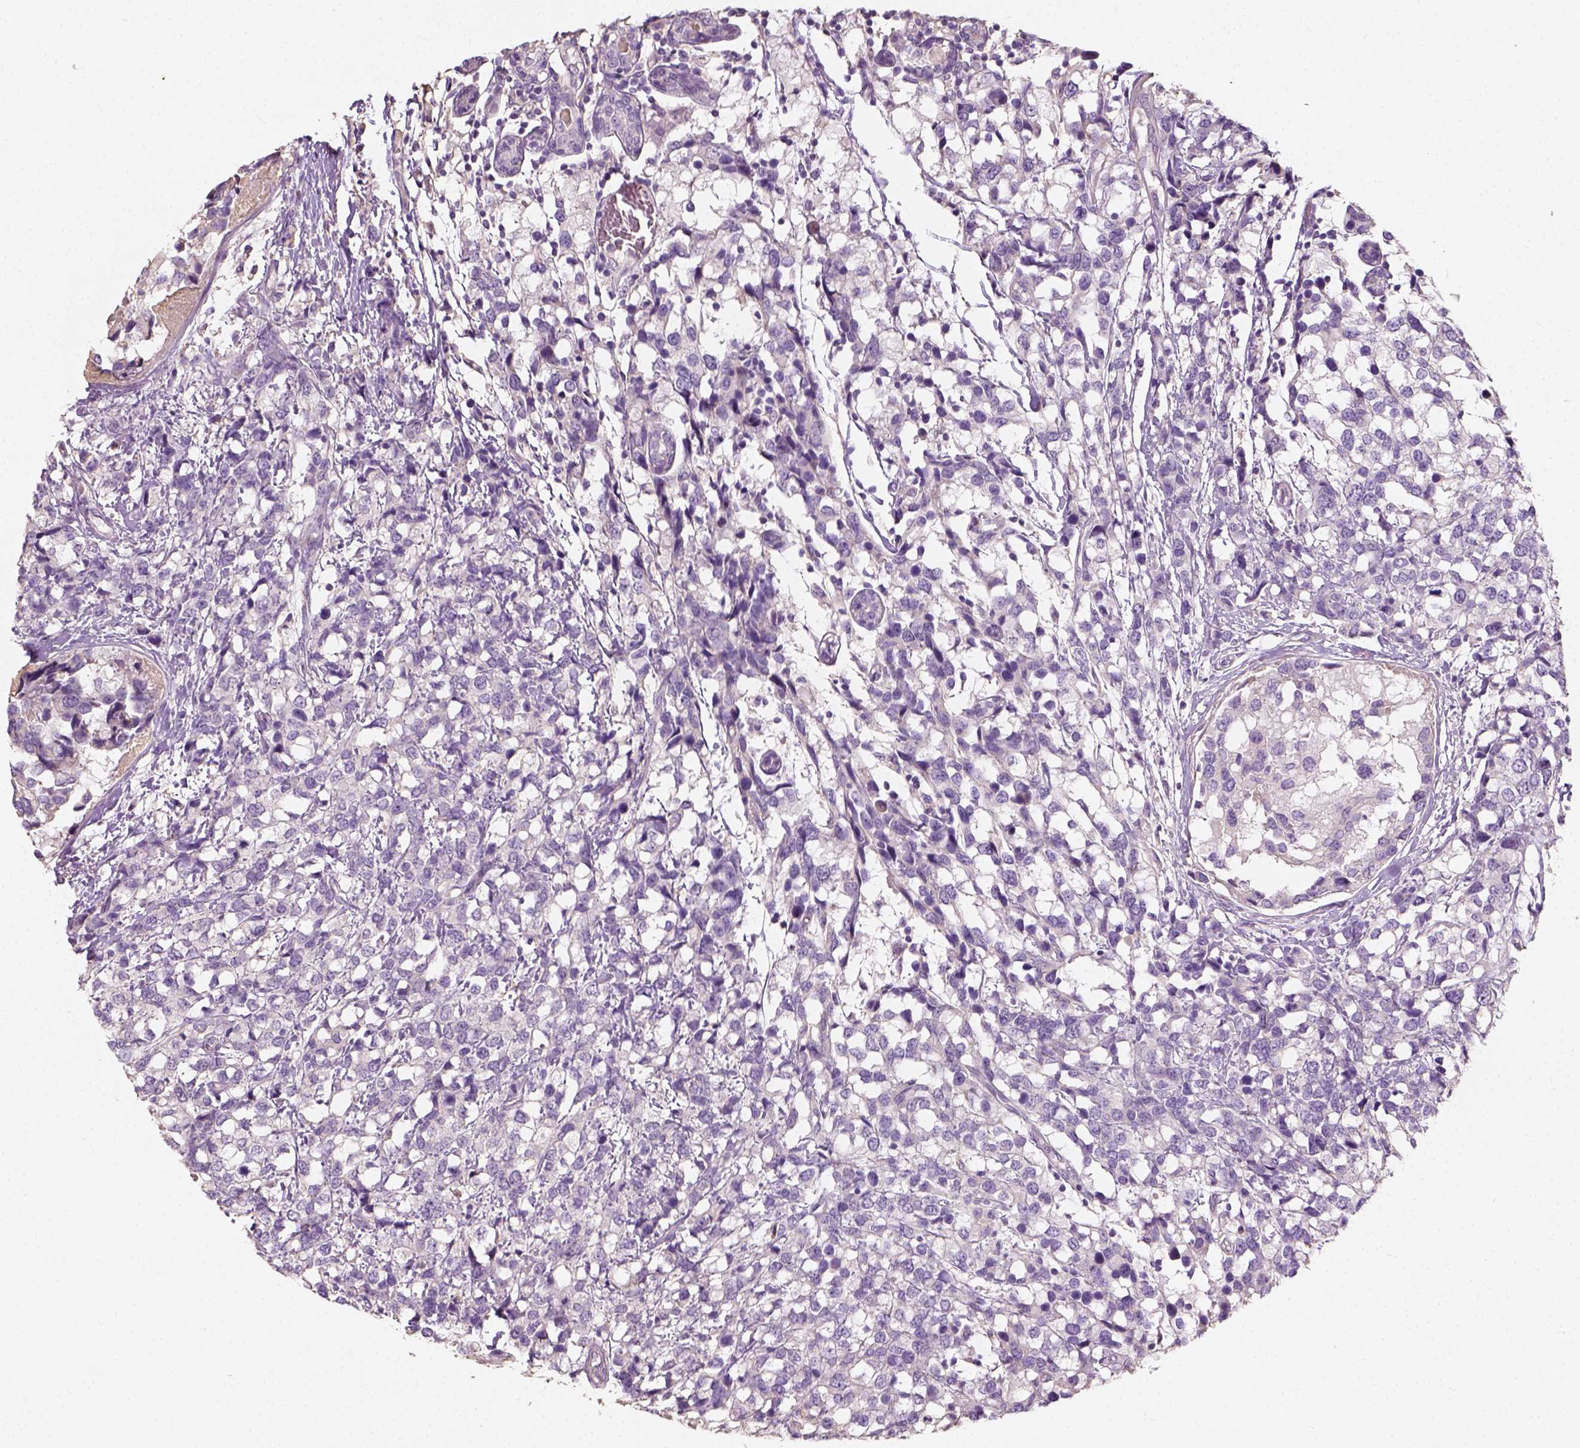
{"staining": {"intensity": "negative", "quantity": "none", "location": "none"}, "tissue": "breast cancer", "cell_type": "Tumor cells", "image_type": "cancer", "snomed": [{"axis": "morphology", "description": "Lobular carcinoma"}, {"axis": "topography", "description": "Breast"}], "caption": "Immunohistochemical staining of human breast cancer (lobular carcinoma) shows no significant staining in tumor cells.", "gene": "DHCR24", "patient": {"sex": "female", "age": 59}}